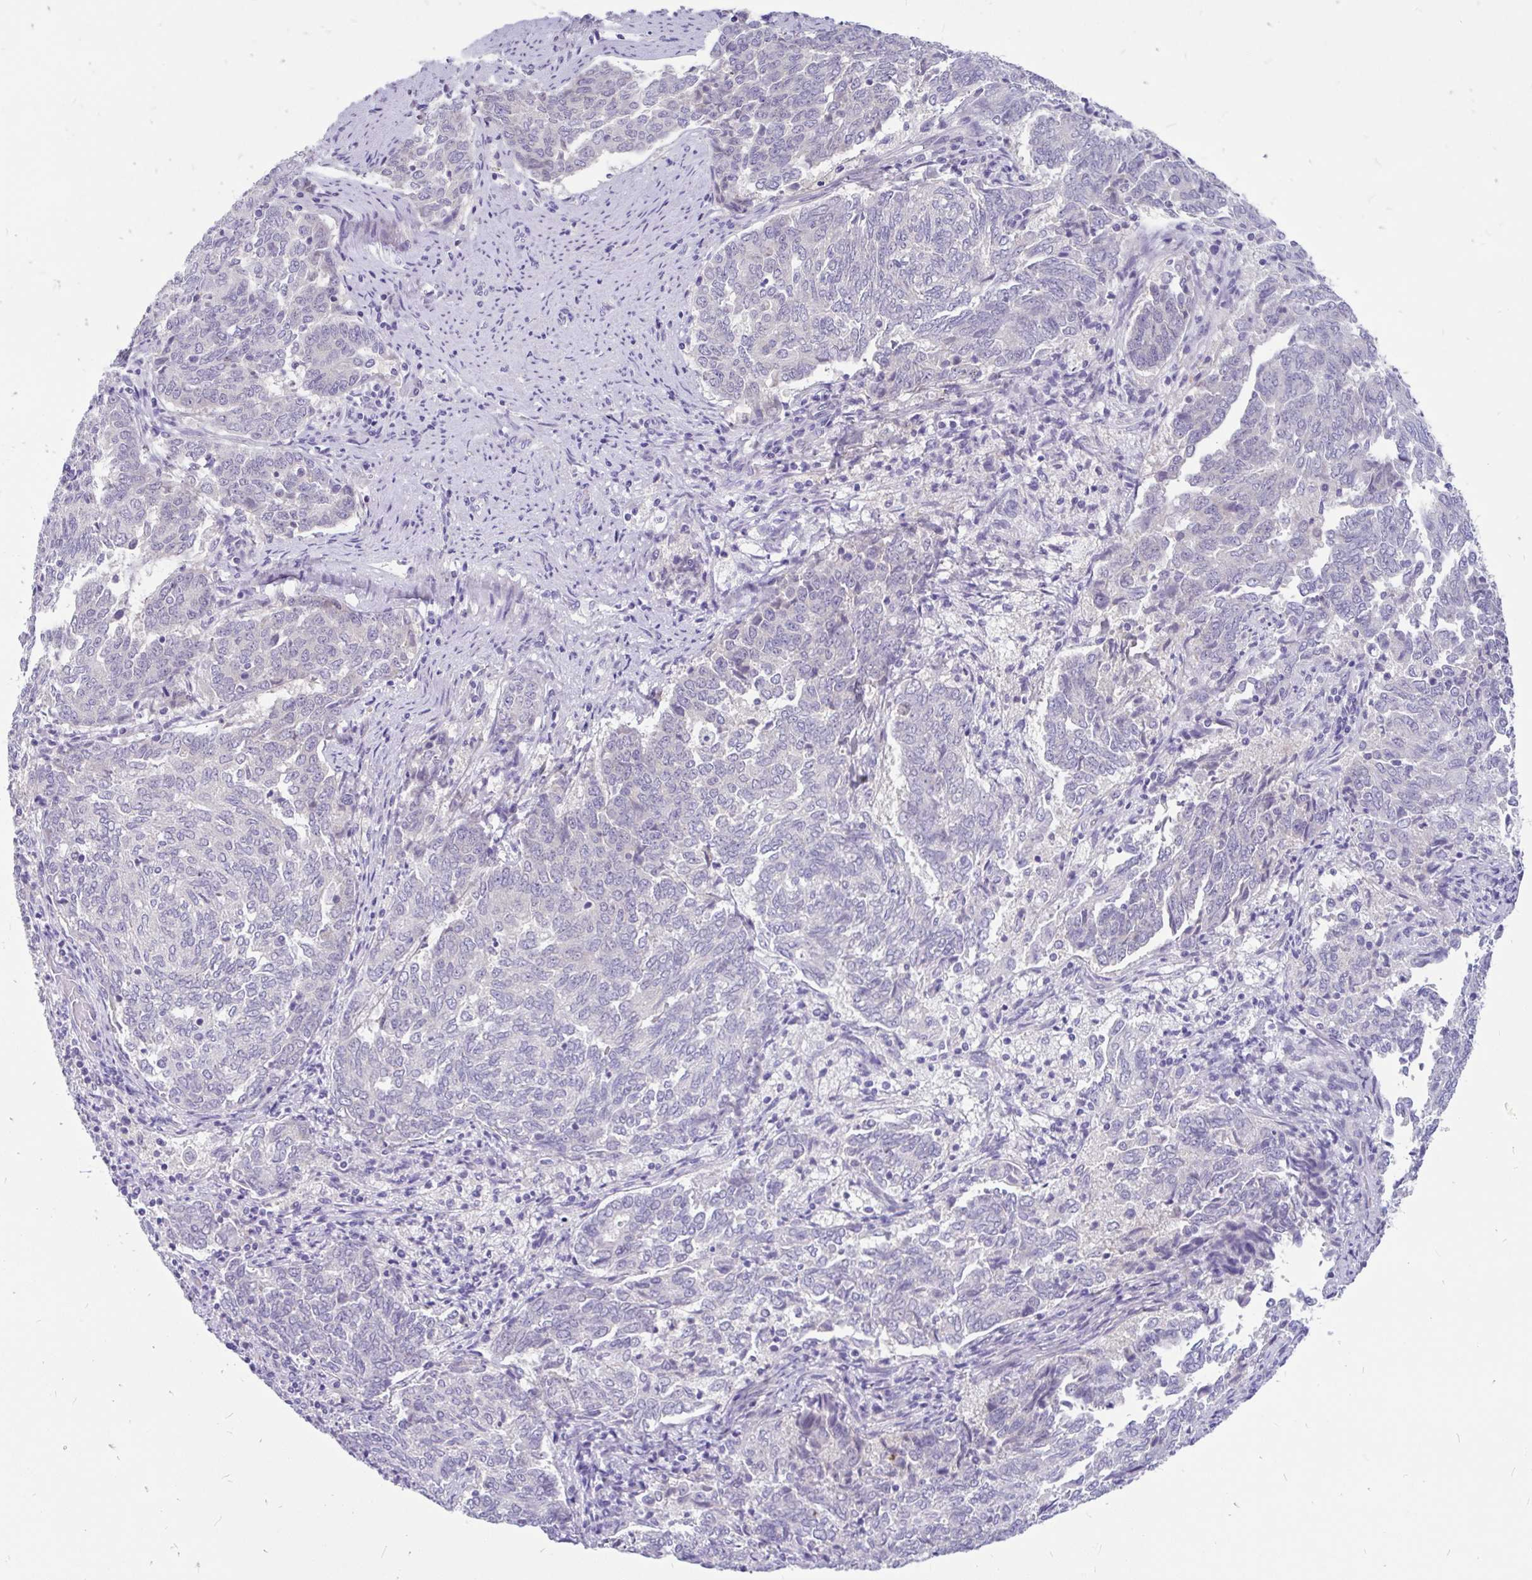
{"staining": {"intensity": "negative", "quantity": "none", "location": "none"}, "tissue": "endometrial cancer", "cell_type": "Tumor cells", "image_type": "cancer", "snomed": [{"axis": "morphology", "description": "Adenocarcinoma, NOS"}, {"axis": "topography", "description": "Endometrium"}], "caption": "This is an immunohistochemistry (IHC) histopathology image of human endometrial cancer (adenocarcinoma). There is no positivity in tumor cells.", "gene": "KIAA2013", "patient": {"sex": "female", "age": 80}}